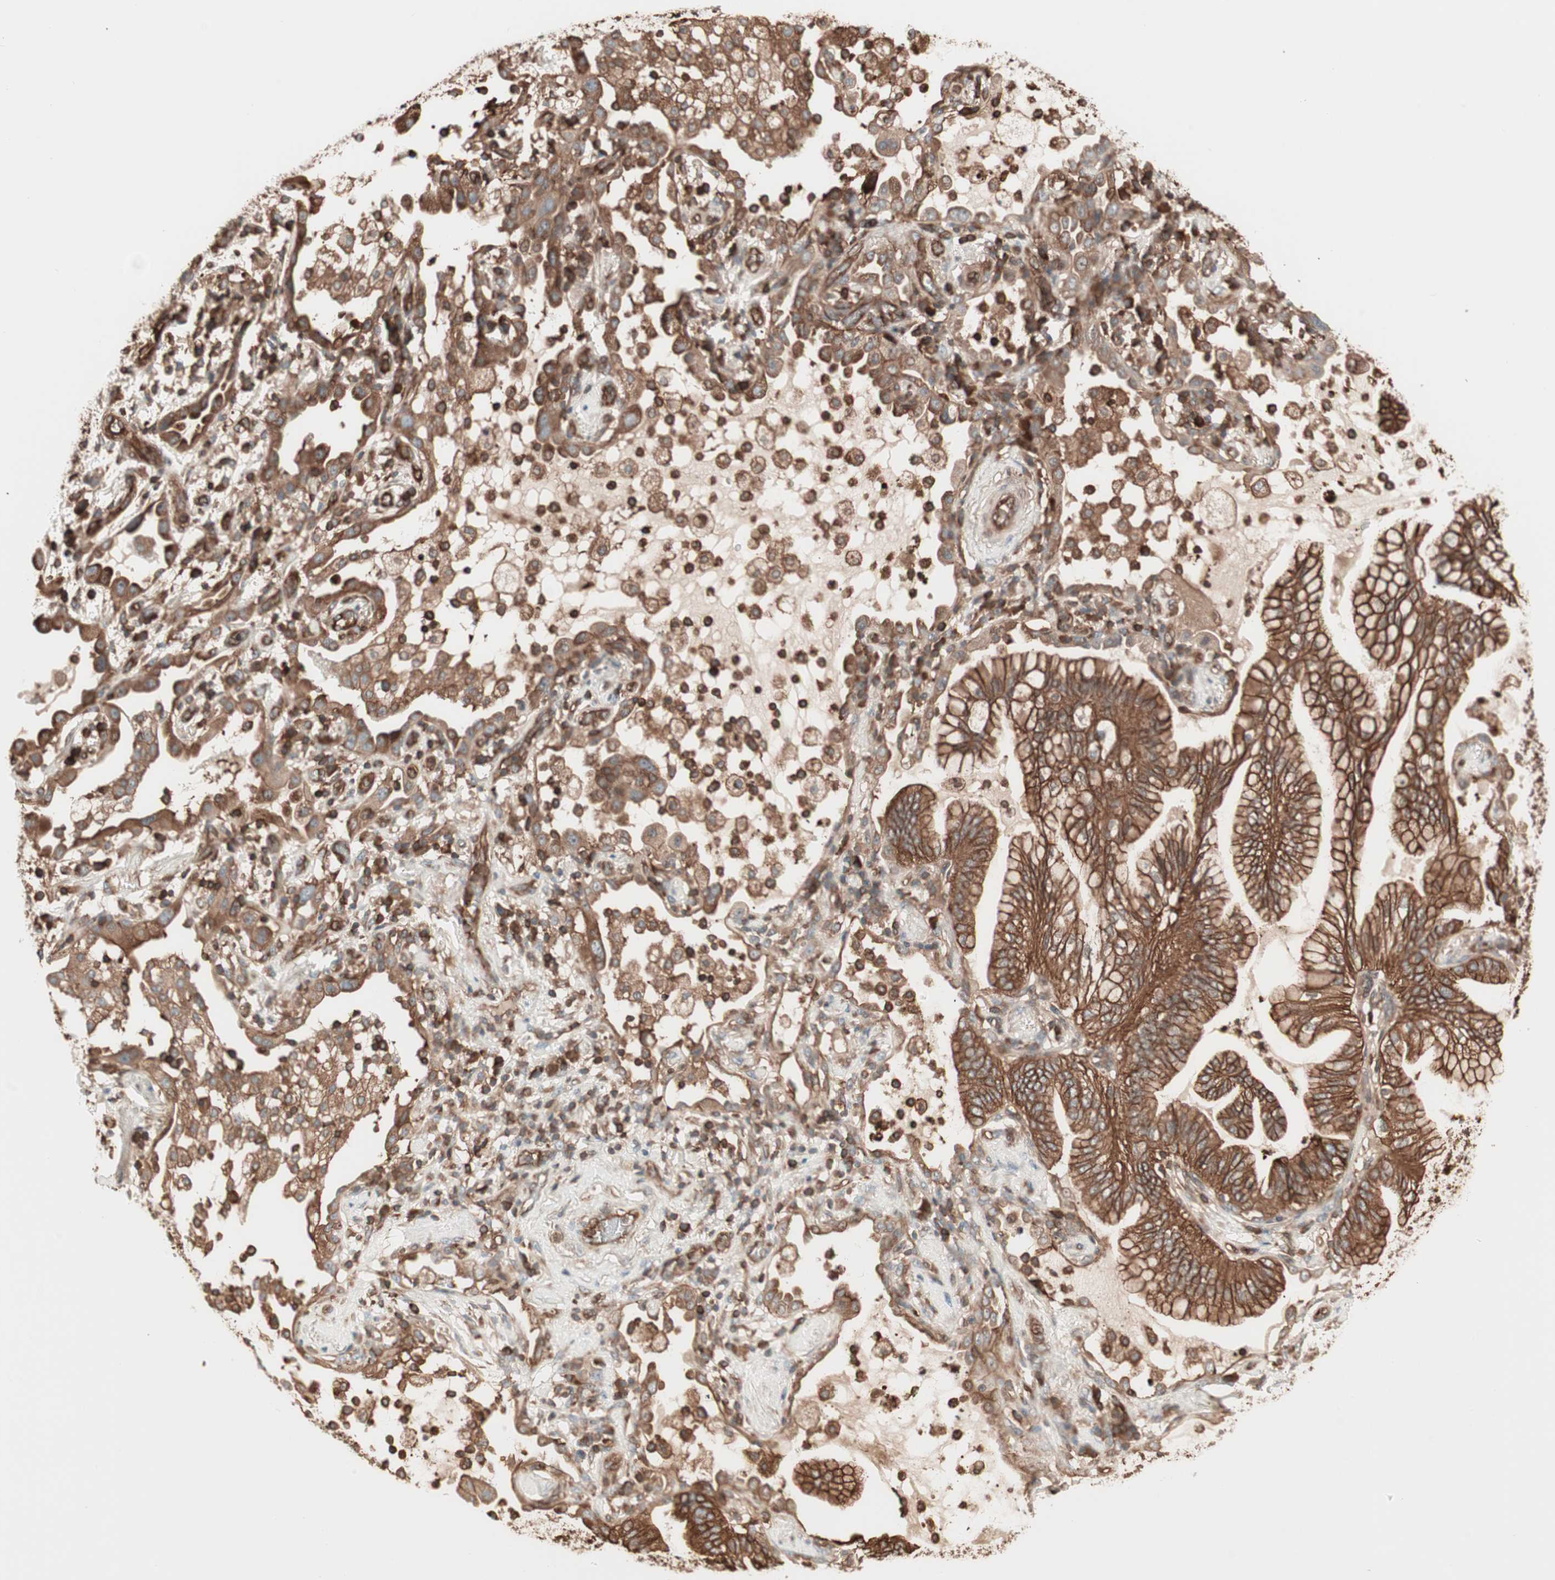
{"staining": {"intensity": "strong", "quantity": ">75%", "location": "cytoplasmic/membranous"}, "tissue": "lung cancer", "cell_type": "Tumor cells", "image_type": "cancer", "snomed": [{"axis": "morphology", "description": "Normal tissue, NOS"}, {"axis": "morphology", "description": "Adenocarcinoma, NOS"}, {"axis": "topography", "description": "Bronchus"}, {"axis": "topography", "description": "Lung"}], "caption": "Brown immunohistochemical staining in human lung adenocarcinoma reveals strong cytoplasmic/membranous expression in approximately >75% of tumor cells. (DAB IHC, brown staining for protein, blue staining for nuclei).", "gene": "TCP11L1", "patient": {"sex": "female", "age": 70}}